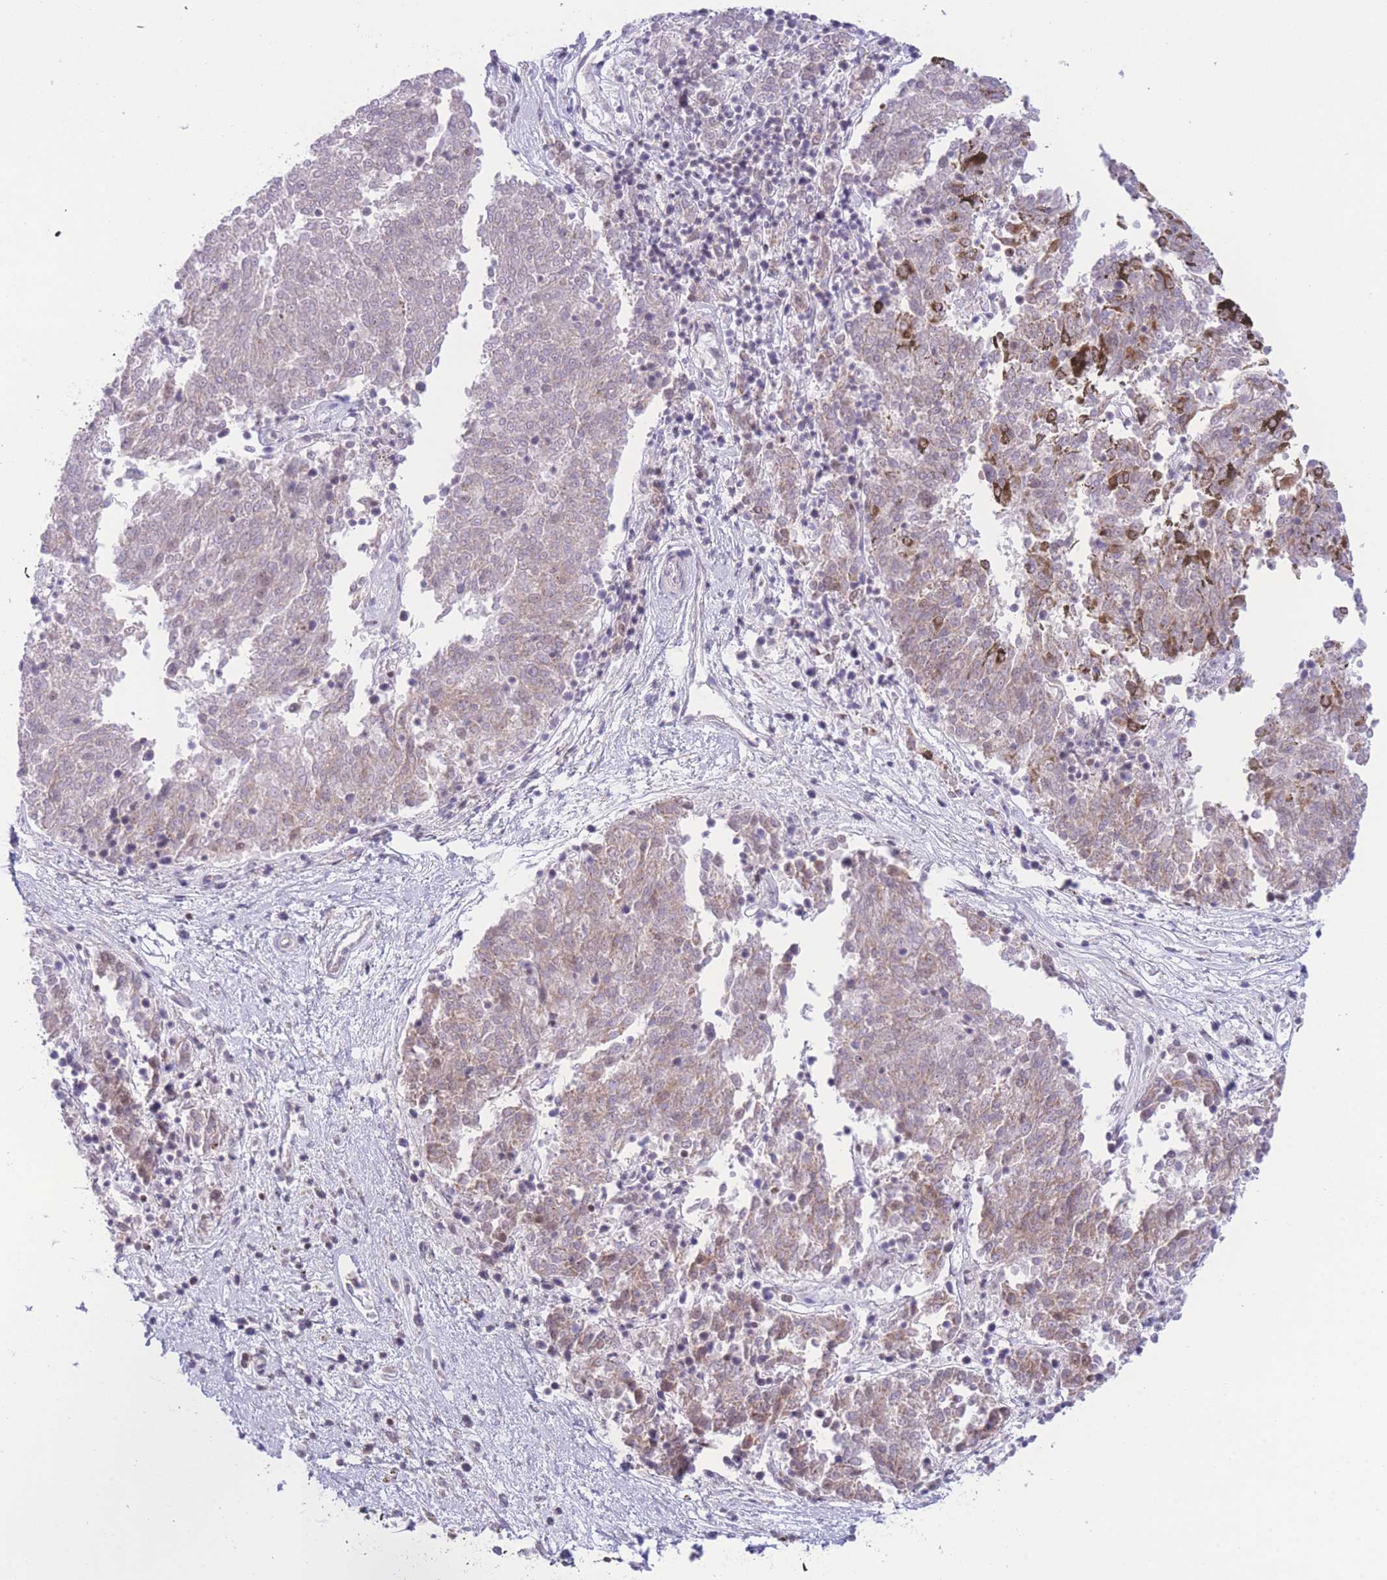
{"staining": {"intensity": "moderate", "quantity": "<25%", "location": "cytoplasmic/membranous,nuclear"}, "tissue": "melanoma", "cell_type": "Tumor cells", "image_type": "cancer", "snomed": [{"axis": "morphology", "description": "Malignant melanoma, NOS"}, {"axis": "topography", "description": "Skin"}], "caption": "Brown immunohistochemical staining in melanoma displays moderate cytoplasmic/membranous and nuclear expression in about <25% of tumor cells. Using DAB (3,3'-diaminobenzidine) (brown) and hematoxylin (blue) stains, captured at high magnification using brightfield microscopy.", "gene": "PCIF1", "patient": {"sex": "female", "age": 72}}